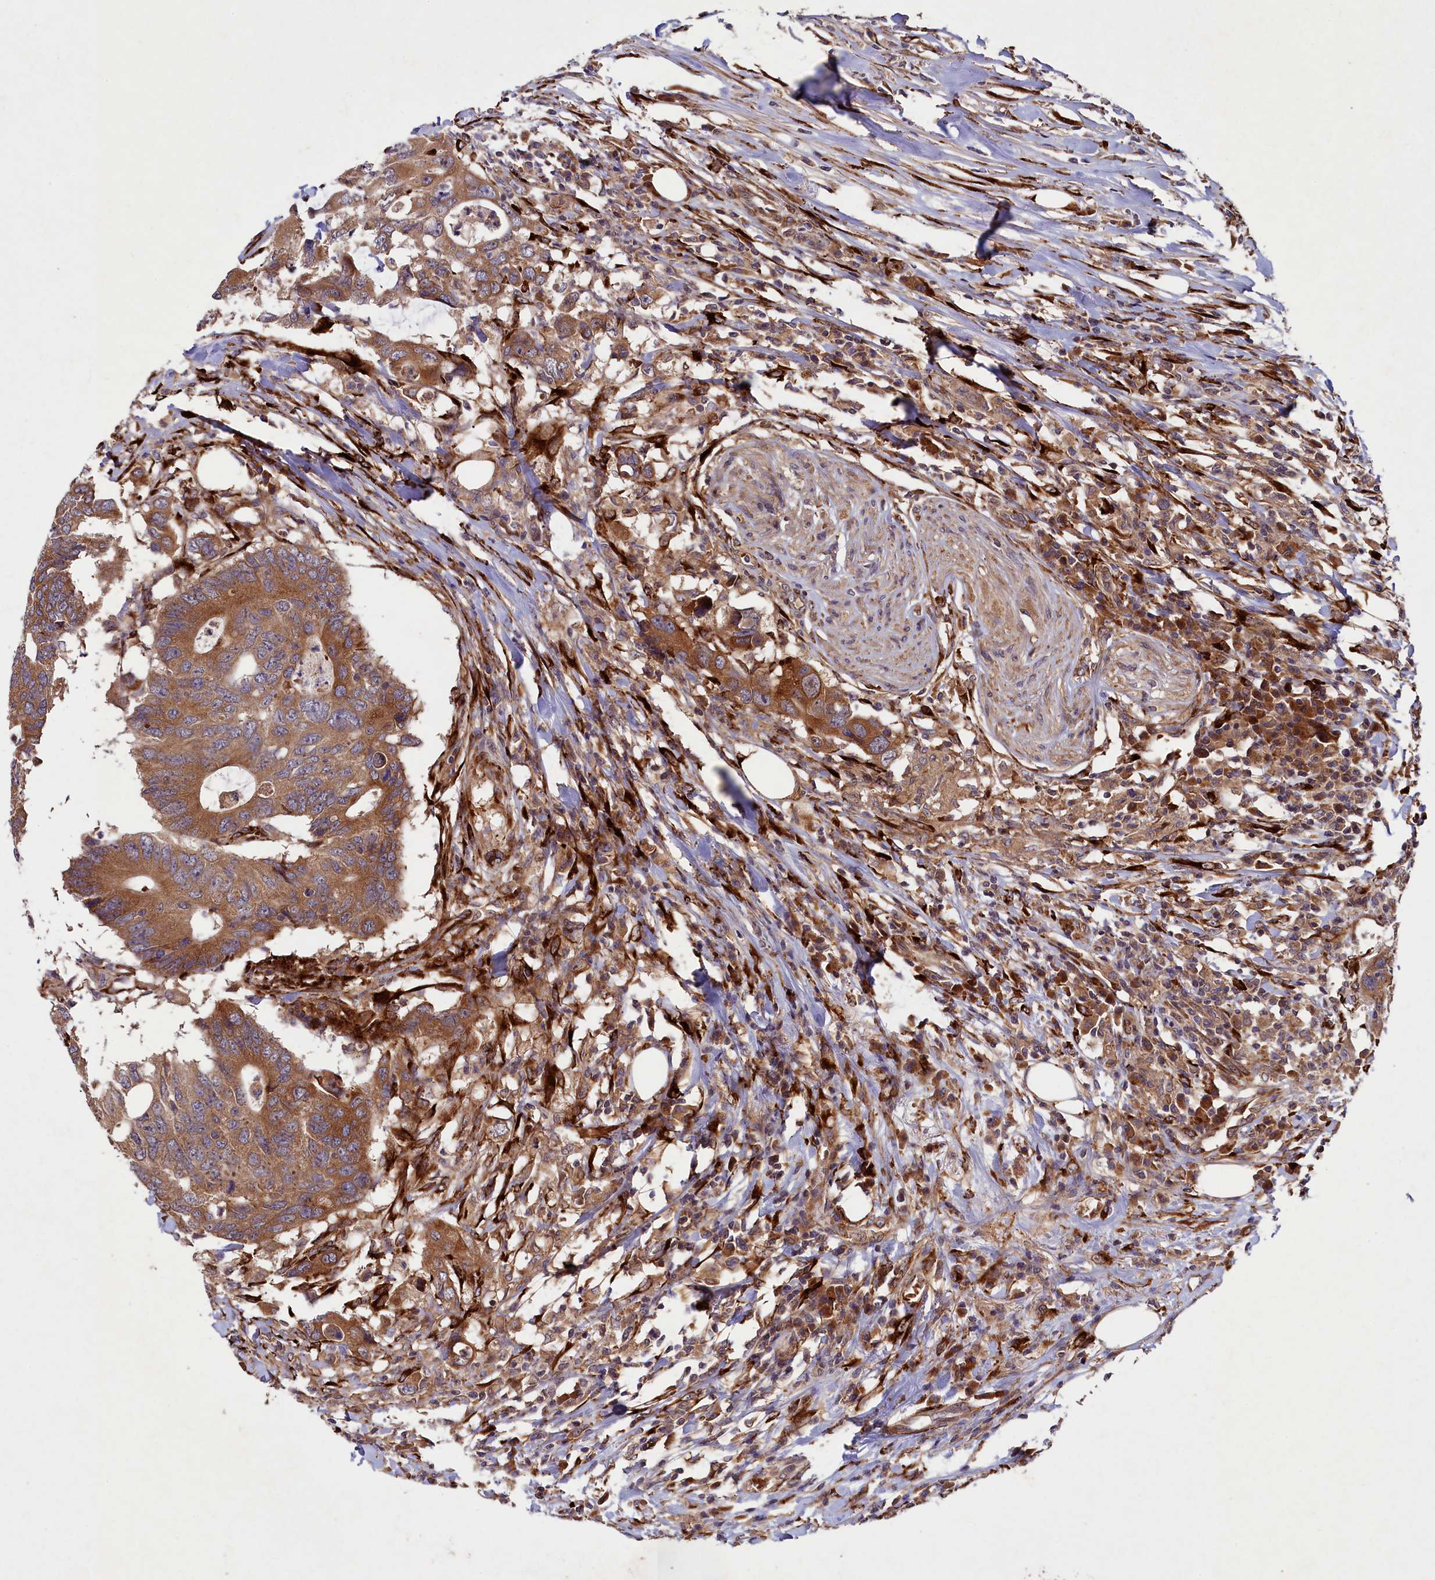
{"staining": {"intensity": "moderate", "quantity": ">75%", "location": "cytoplasmic/membranous"}, "tissue": "colorectal cancer", "cell_type": "Tumor cells", "image_type": "cancer", "snomed": [{"axis": "morphology", "description": "Adenocarcinoma, NOS"}, {"axis": "topography", "description": "Colon"}], "caption": "Colorectal cancer stained with DAB IHC displays medium levels of moderate cytoplasmic/membranous positivity in about >75% of tumor cells.", "gene": "ARRDC4", "patient": {"sex": "male", "age": 71}}